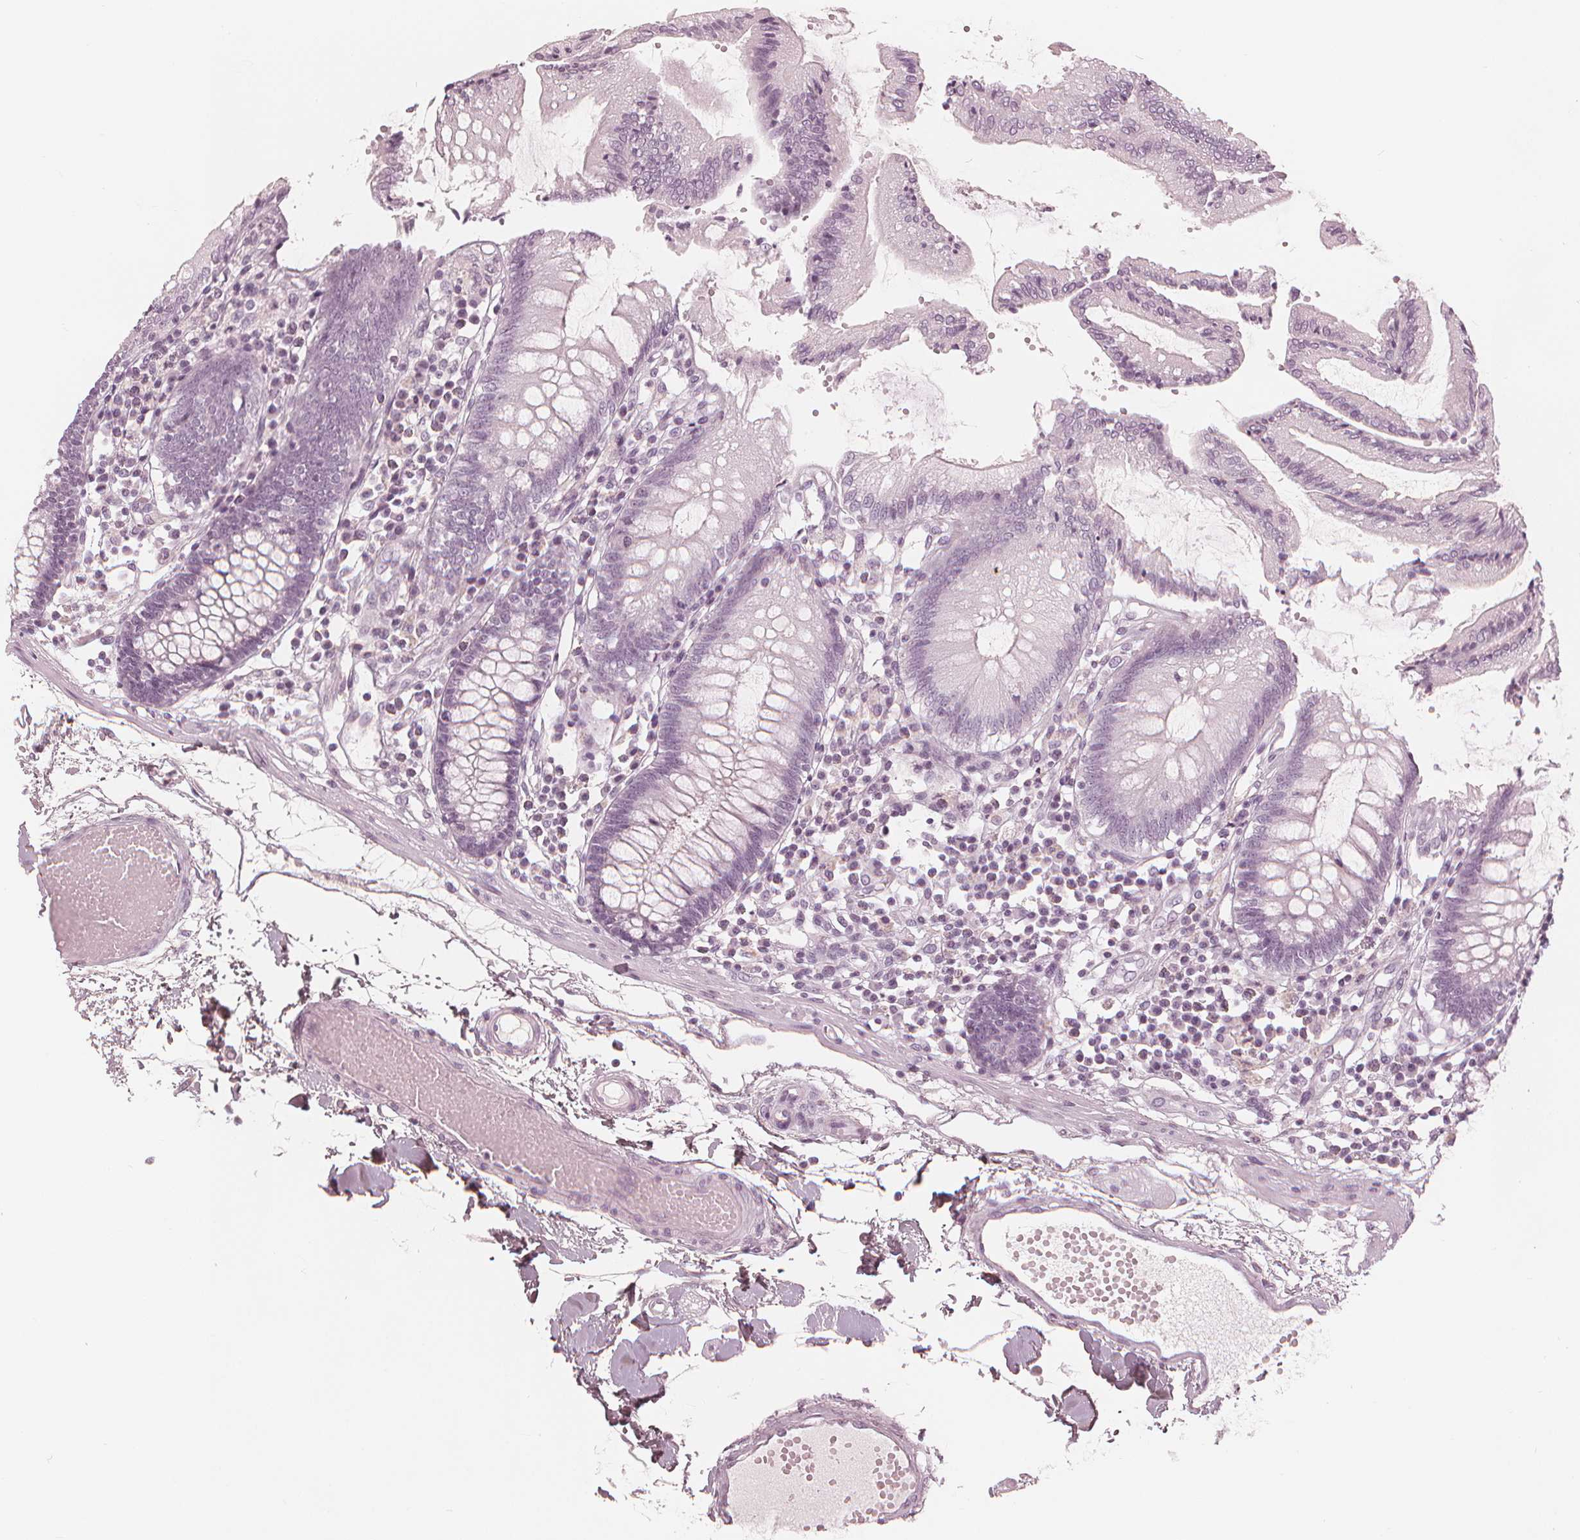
{"staining": {"intensity": "negative", "quantity": "none", "location": "none"}, "tissue": "colon", "cell_type": "Endothelial cells", "image_type": "normal", "snomed": [{"axis": "morphology", "description": "Normal tissue, NOS"}, {"axis": "morphology", "description": "Adenocarcinoma, NOS"}, {"axis": "topography", "description": "Colon"}], "caption": "Image shows no significant protein expression in endothelial cells of unremarkable colon. The staining is performed using DAB brown chromogen with nuclei counter-stained in using hematoxylin.", "gene": "PAEP", "patient": {"sex": "male", "age": 83}}